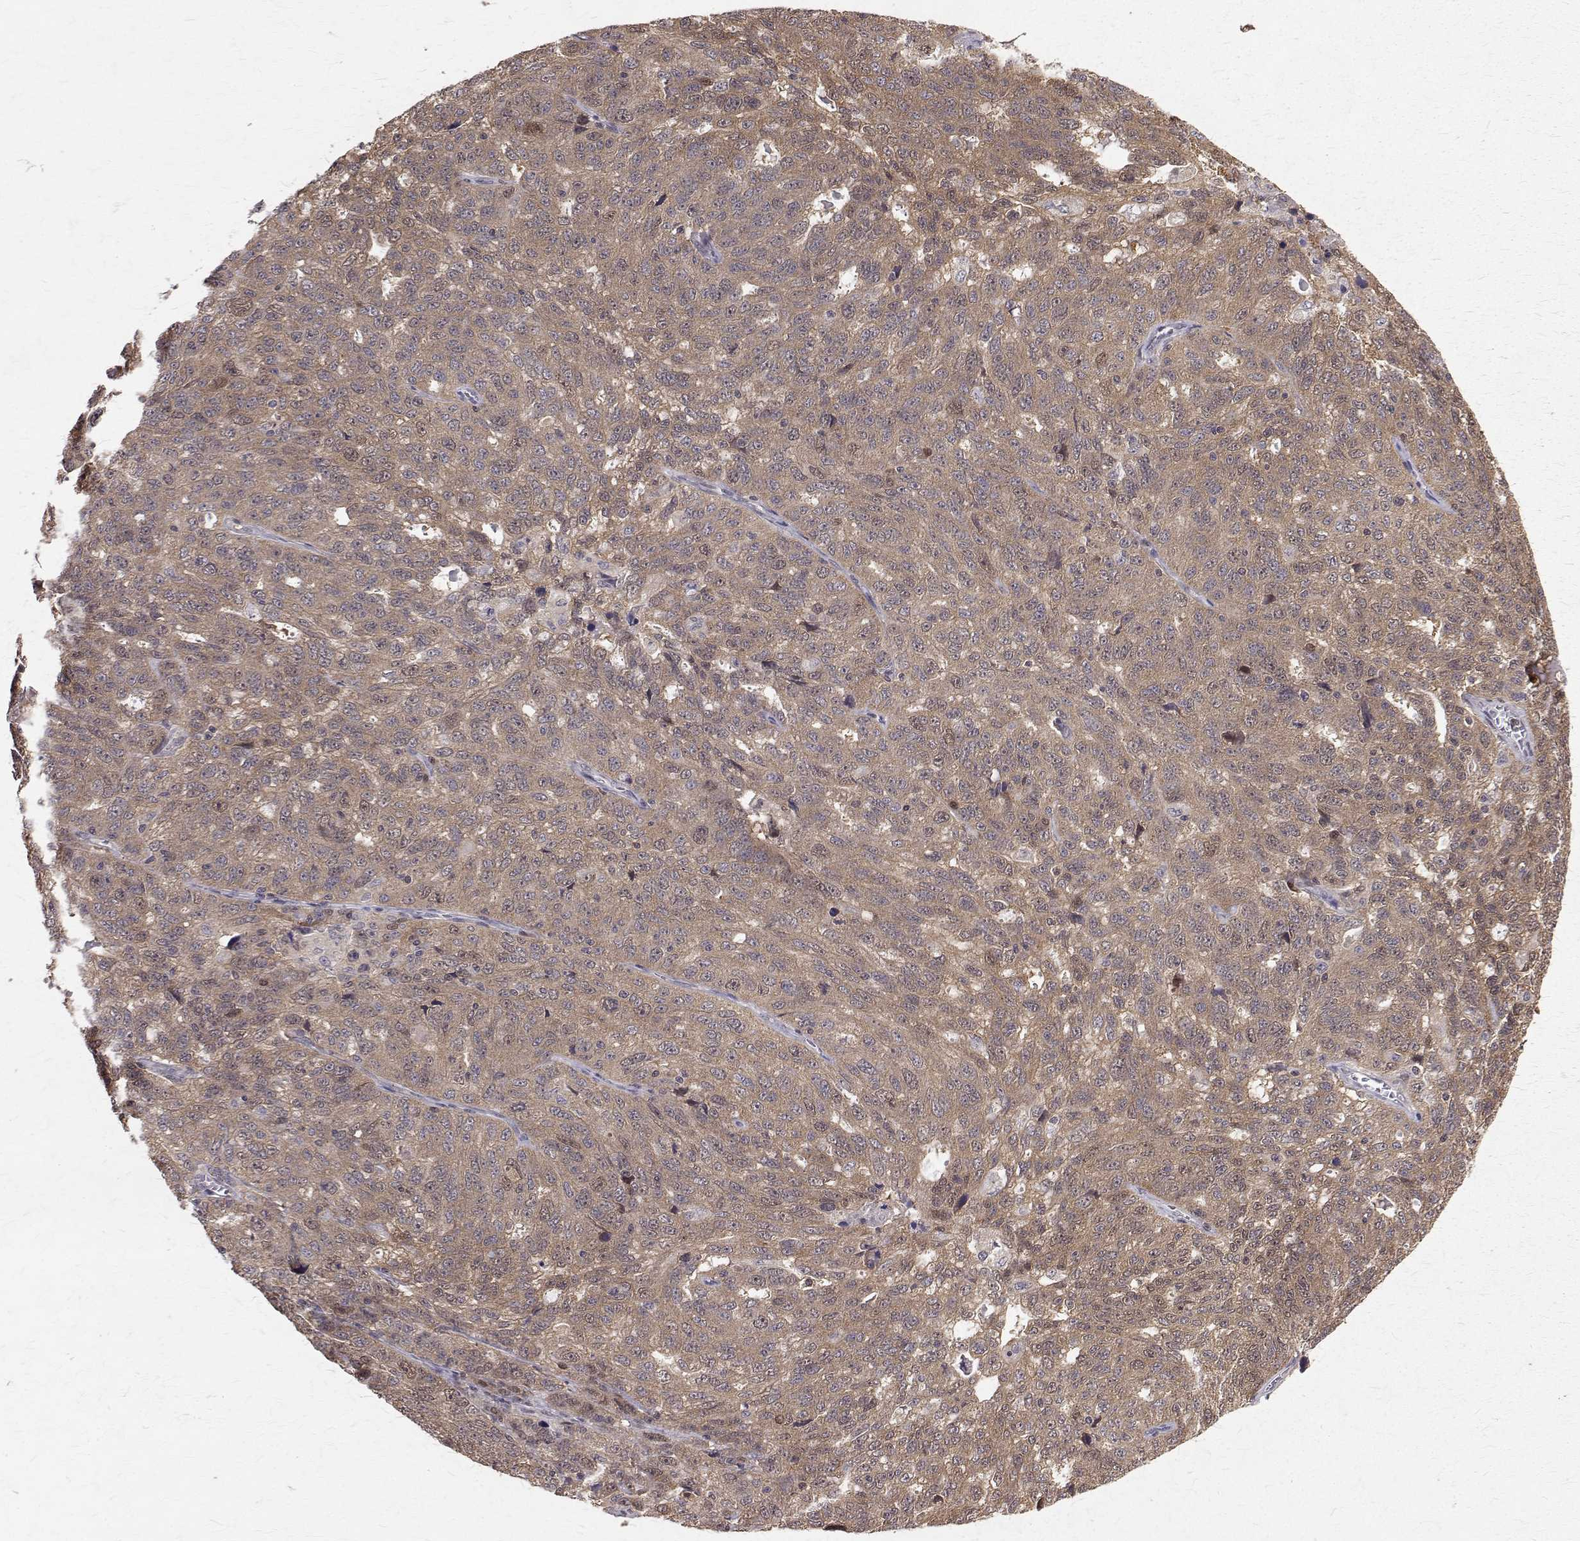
{"staining": {"intensity": "weak", "quantity": ">75%", "location": "cytoplasmic/membranous"}, "tissue": "ovarian cancer", "cell_type": "Tumor cells", "image_type": "cancer", "snomed": [{"axis": "morphology", "description": "Cystadenocarcinoma, serous, NOS"}, {"axis": "topography", "description": "Ovary"}], "caption": "Ovarian cancer was stained to show a protein in brown. There is low levels of weak cytoplasmic/membranous positivity in approximately >75% of tumor cells.", "gene": "NIF3L1", "patient": {"sex": "female", "age": 71}}